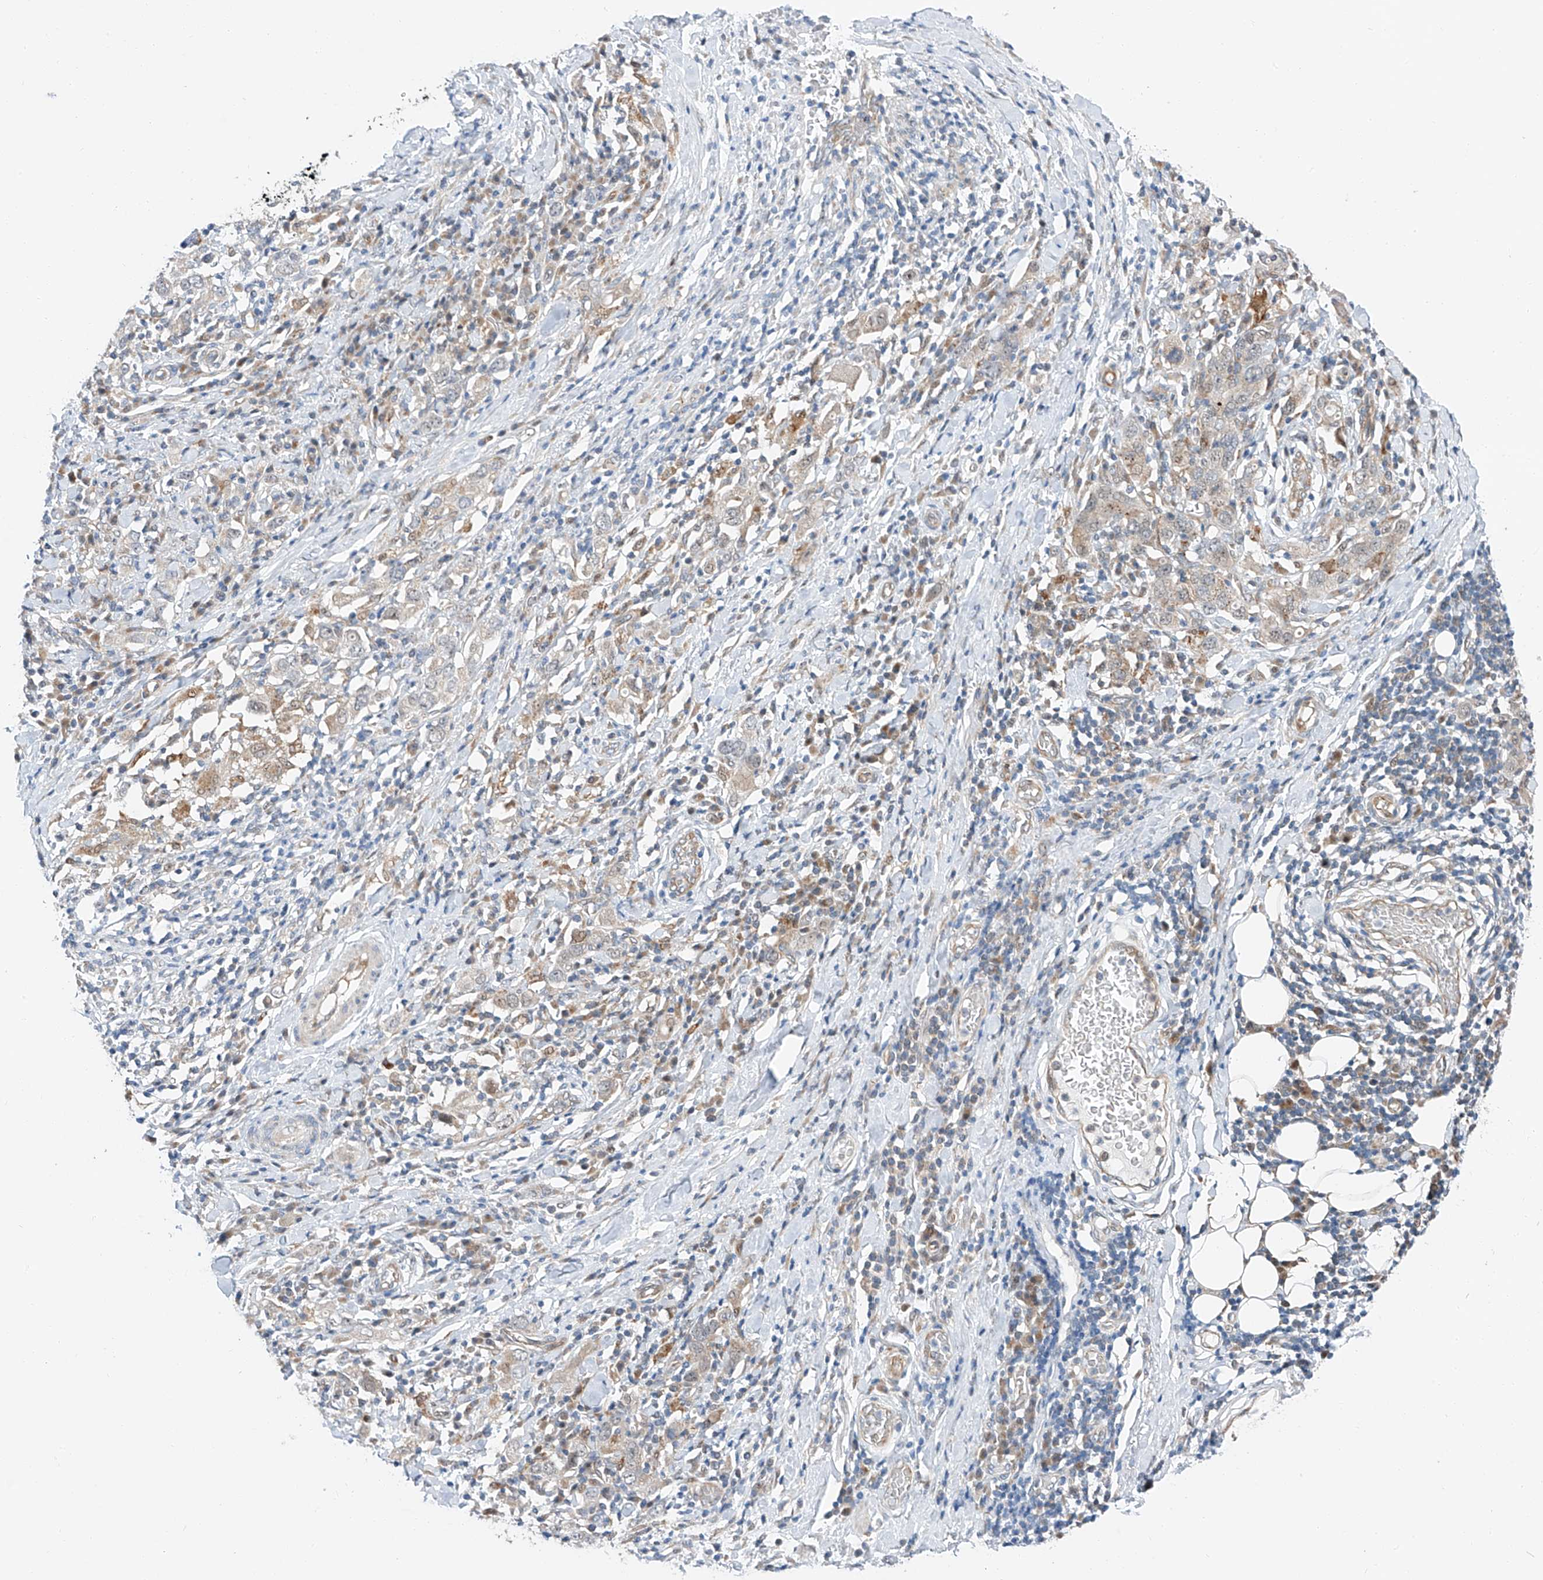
{"staining": {"intensity": "negative", "quantity": "none", "location": "none"}, "tissue": "stomach cancer", "cell_type": "Tumor cells", "image_type": "cancer", "snomed": [{"axis": "morphology", "description": "Adenocarcinoma, NOS"}, {"axis": "topography", "description": "Stomach, upper"}], "caption": "The image demonstrates no staining of tumor cells in stomach cancer.", "gene": "CLDND1", "patient": {"sex": "male", "age": 62}}